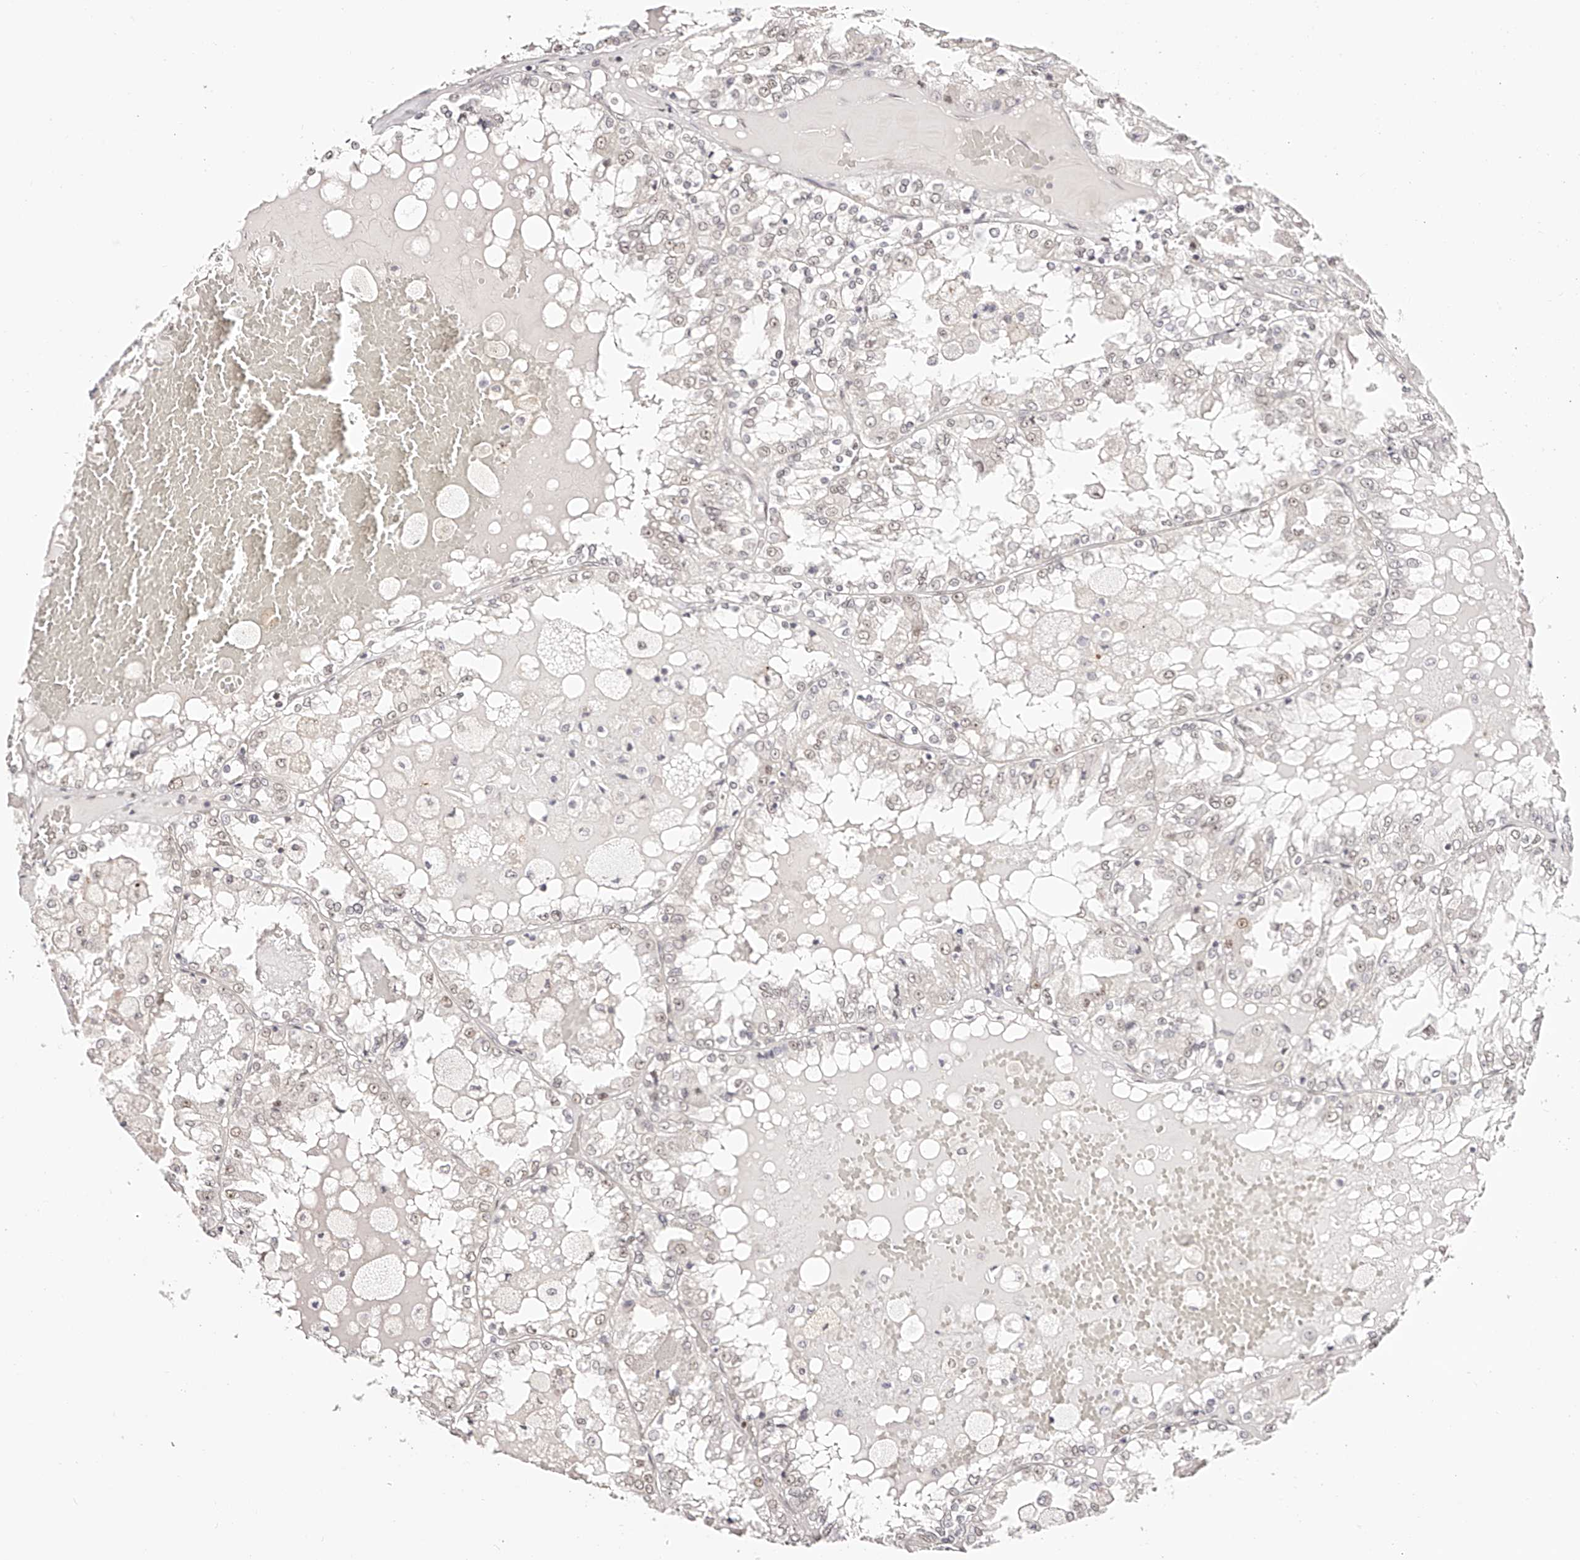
{"staining": {"intensity": "negative", "quantity": "none", "location": "none"}, "tissue": "renal cancer", "cell_type": "Tumor cells", "image_type": "cancer", "snomed": [{"axis": "morphology", "description": "Adenocarcinoma, NOS"}, {"axis": "topography", "description": "Kidney"}], "caption": "DAB (3,3'-diaminobenzidine) immunohistochemical staining of renal adenocarcinoma exhibits no significant positivity in tumor cells.", "gene": "USF3", "patient": {"sex": "female", "age": 56}}